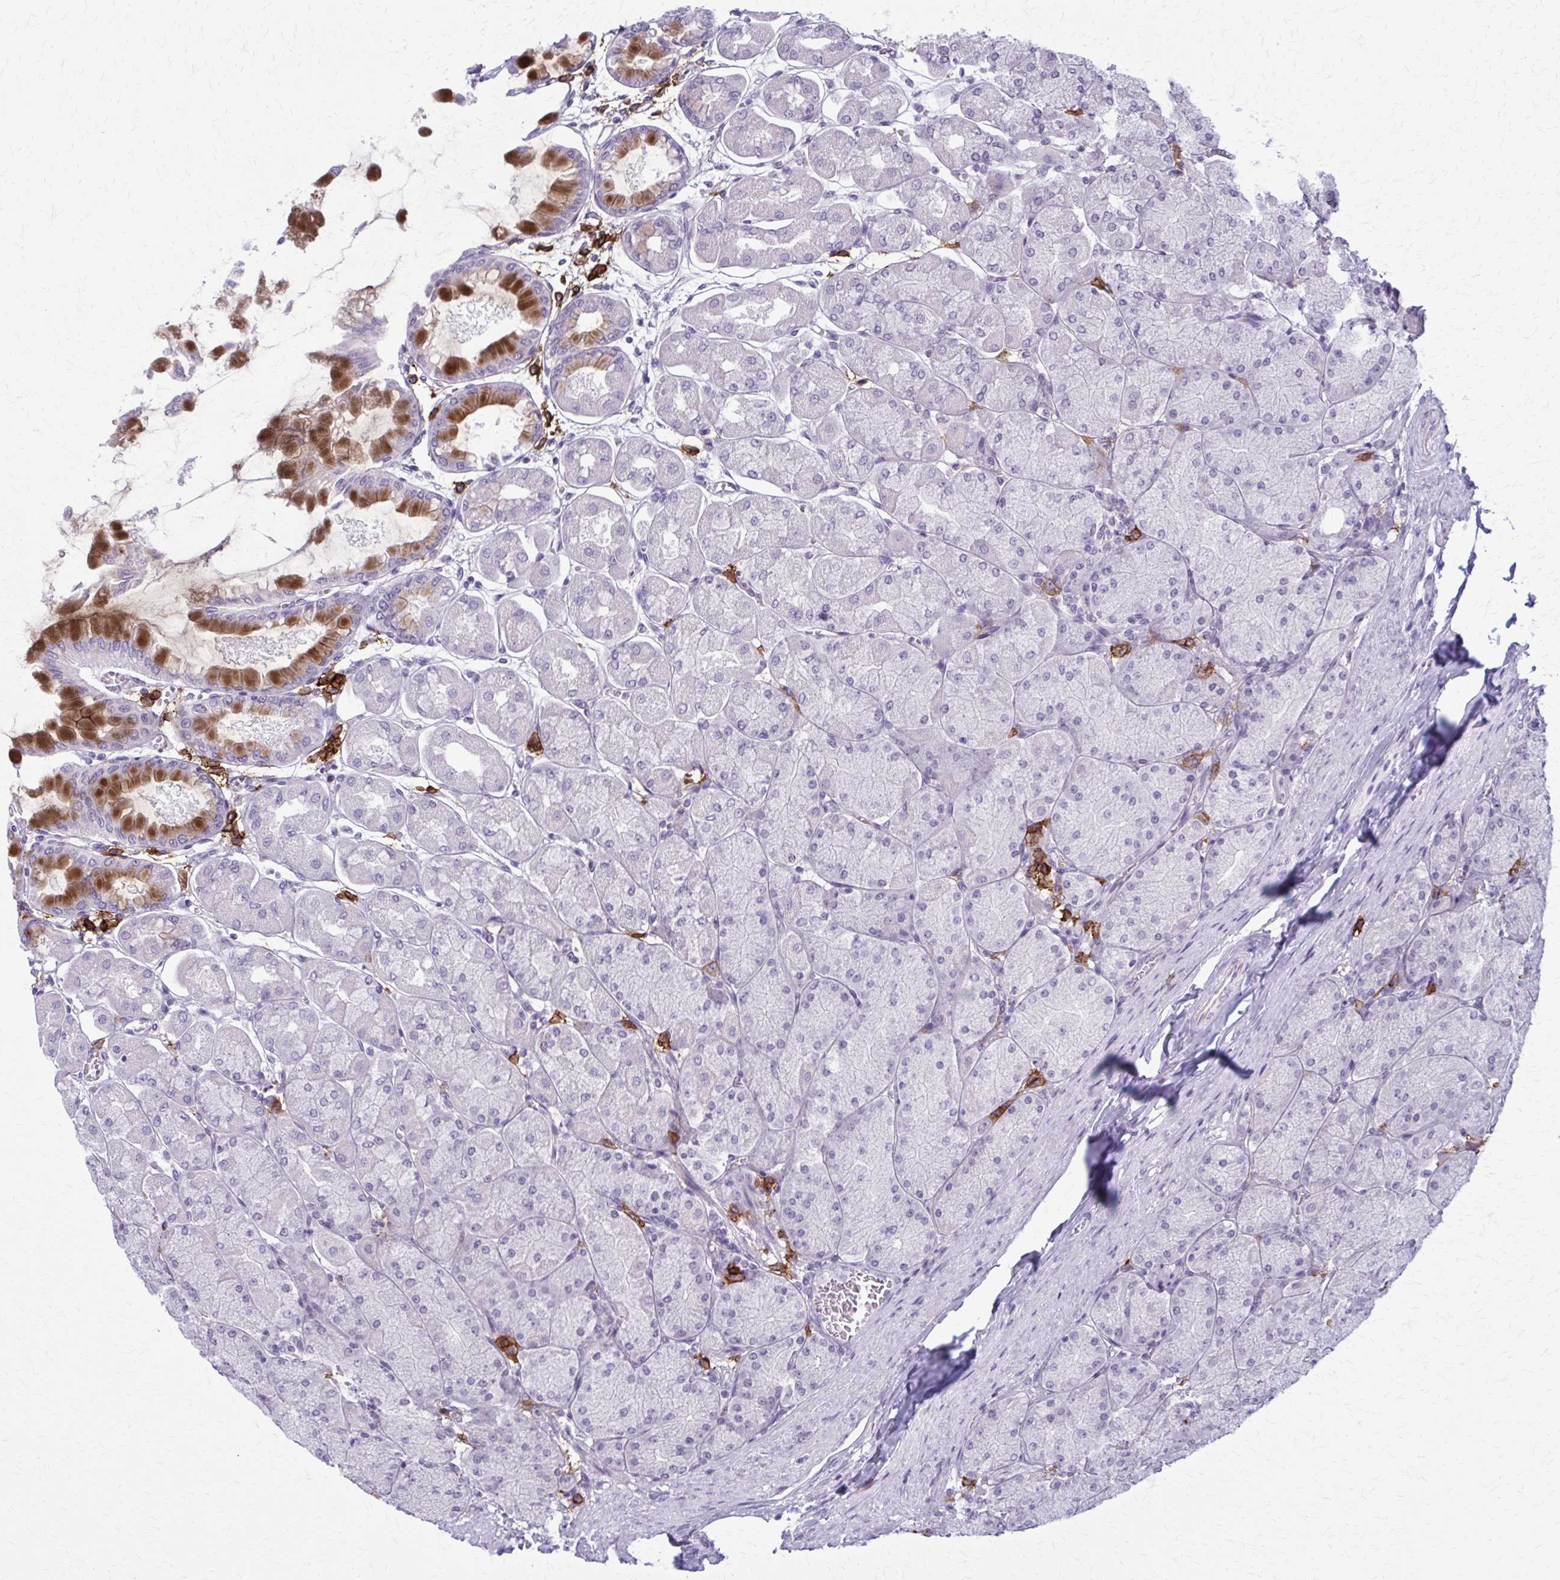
{"staining": {"intensity": "strong", "quantity": "<25%", "location": "cytoplasmic/membranous"}, "tissue": "stomach", "cell_type": "Glandular cells", "image_type": "normal", "snomed": [{"axis": "morphology", "description": "Normal tissue, NOS"}, {"axis": "topography", "description": "Stomach, upper"}], "caption": "Stomach stained with a protein marker demonstrates strong staining in glandular cells.", "gene": "CD38", "patient": {"sex": "female", "age": 56}}